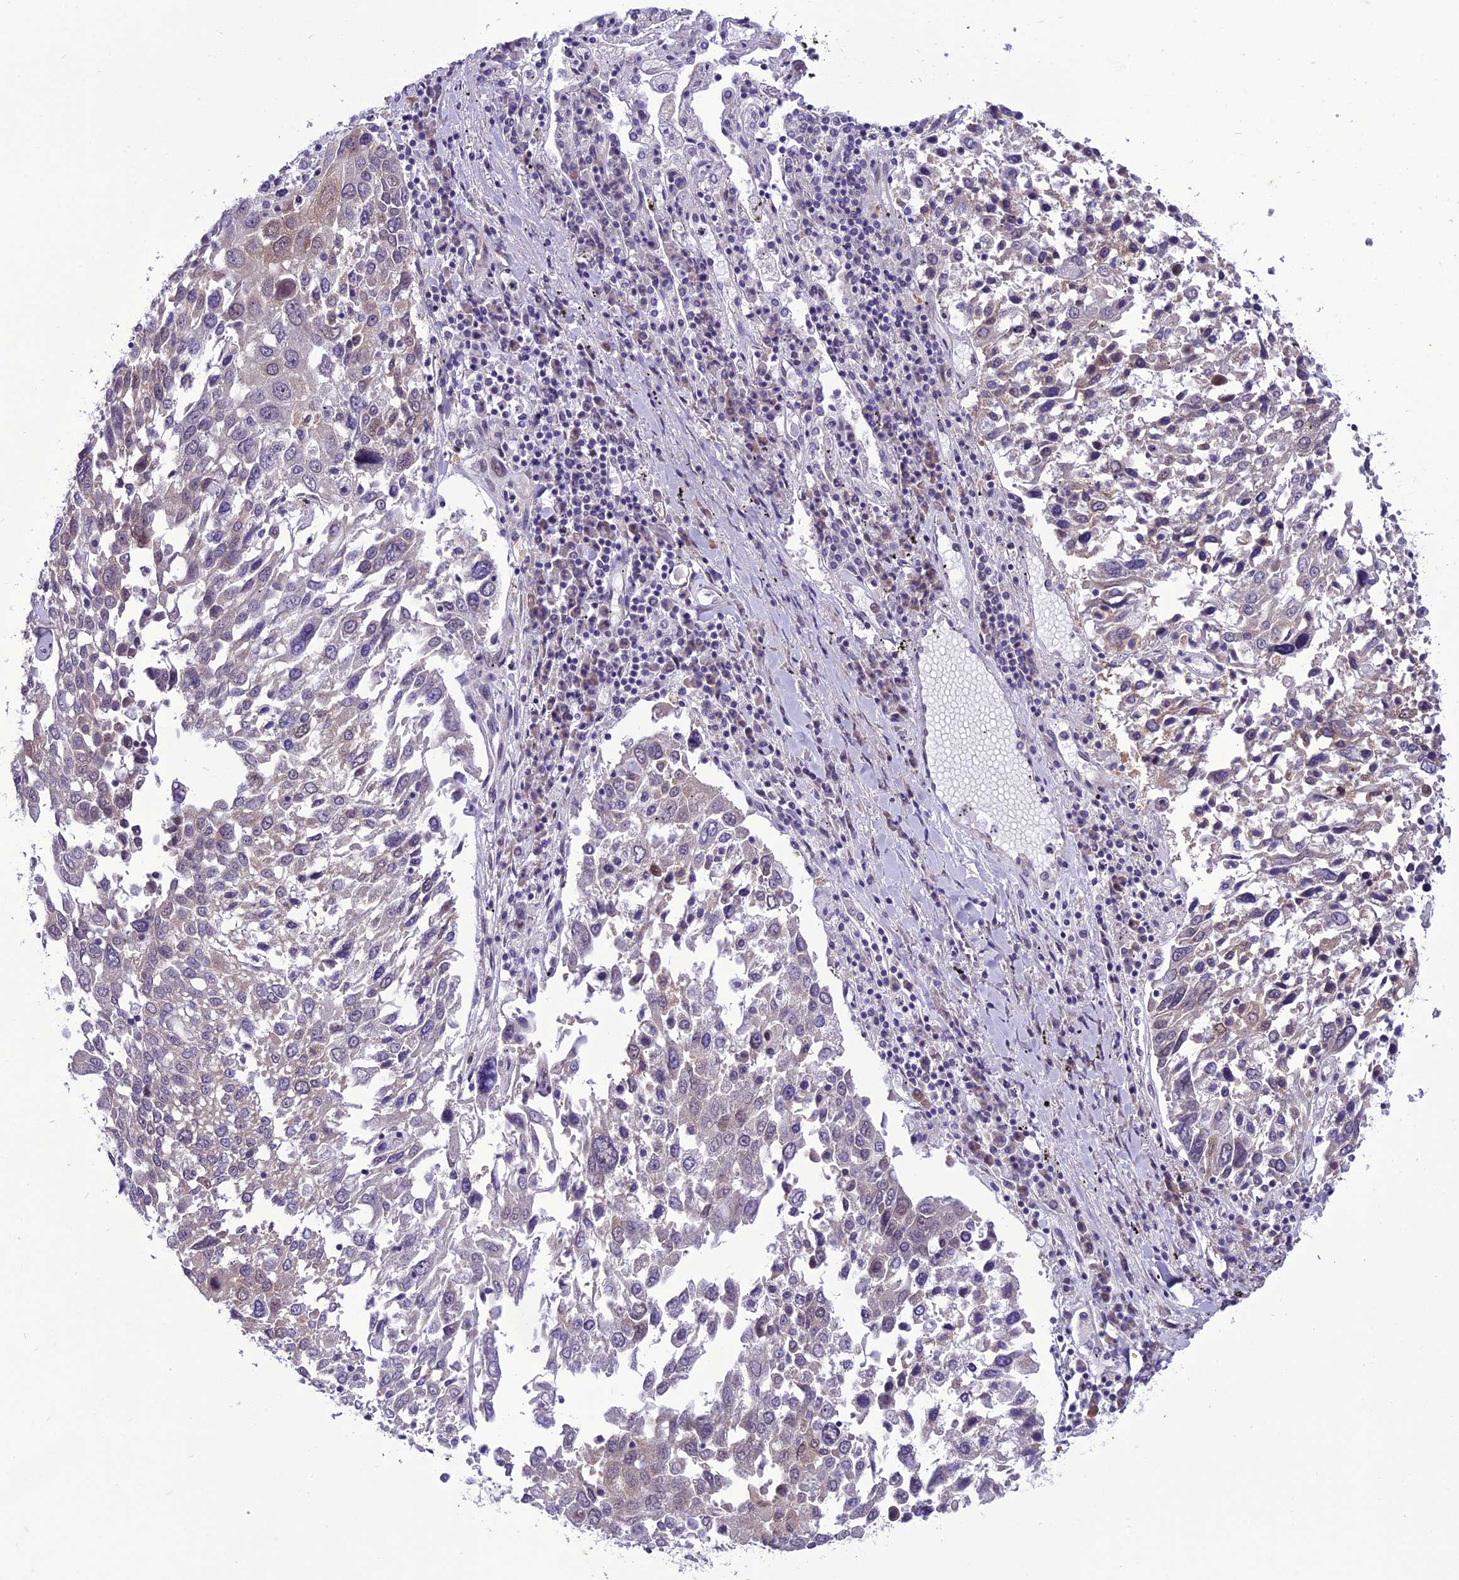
{"staining": {"intensity": "negative", "quantity": "none", "location": "none"}, "tissue": "lung cancer", "cell_type": "Tumor cells", "image_type": "cancer", "snomed": [{"axis": "morphology", "description": "Squamous cell carcinoma, NOS"}, {"axis": "topography", "description": "Lung"}], "caption": "Tumor cells show no significant staining in lung cancer.", "gene": "GAB4", "patient": {"sex": "male", "age": 65}}